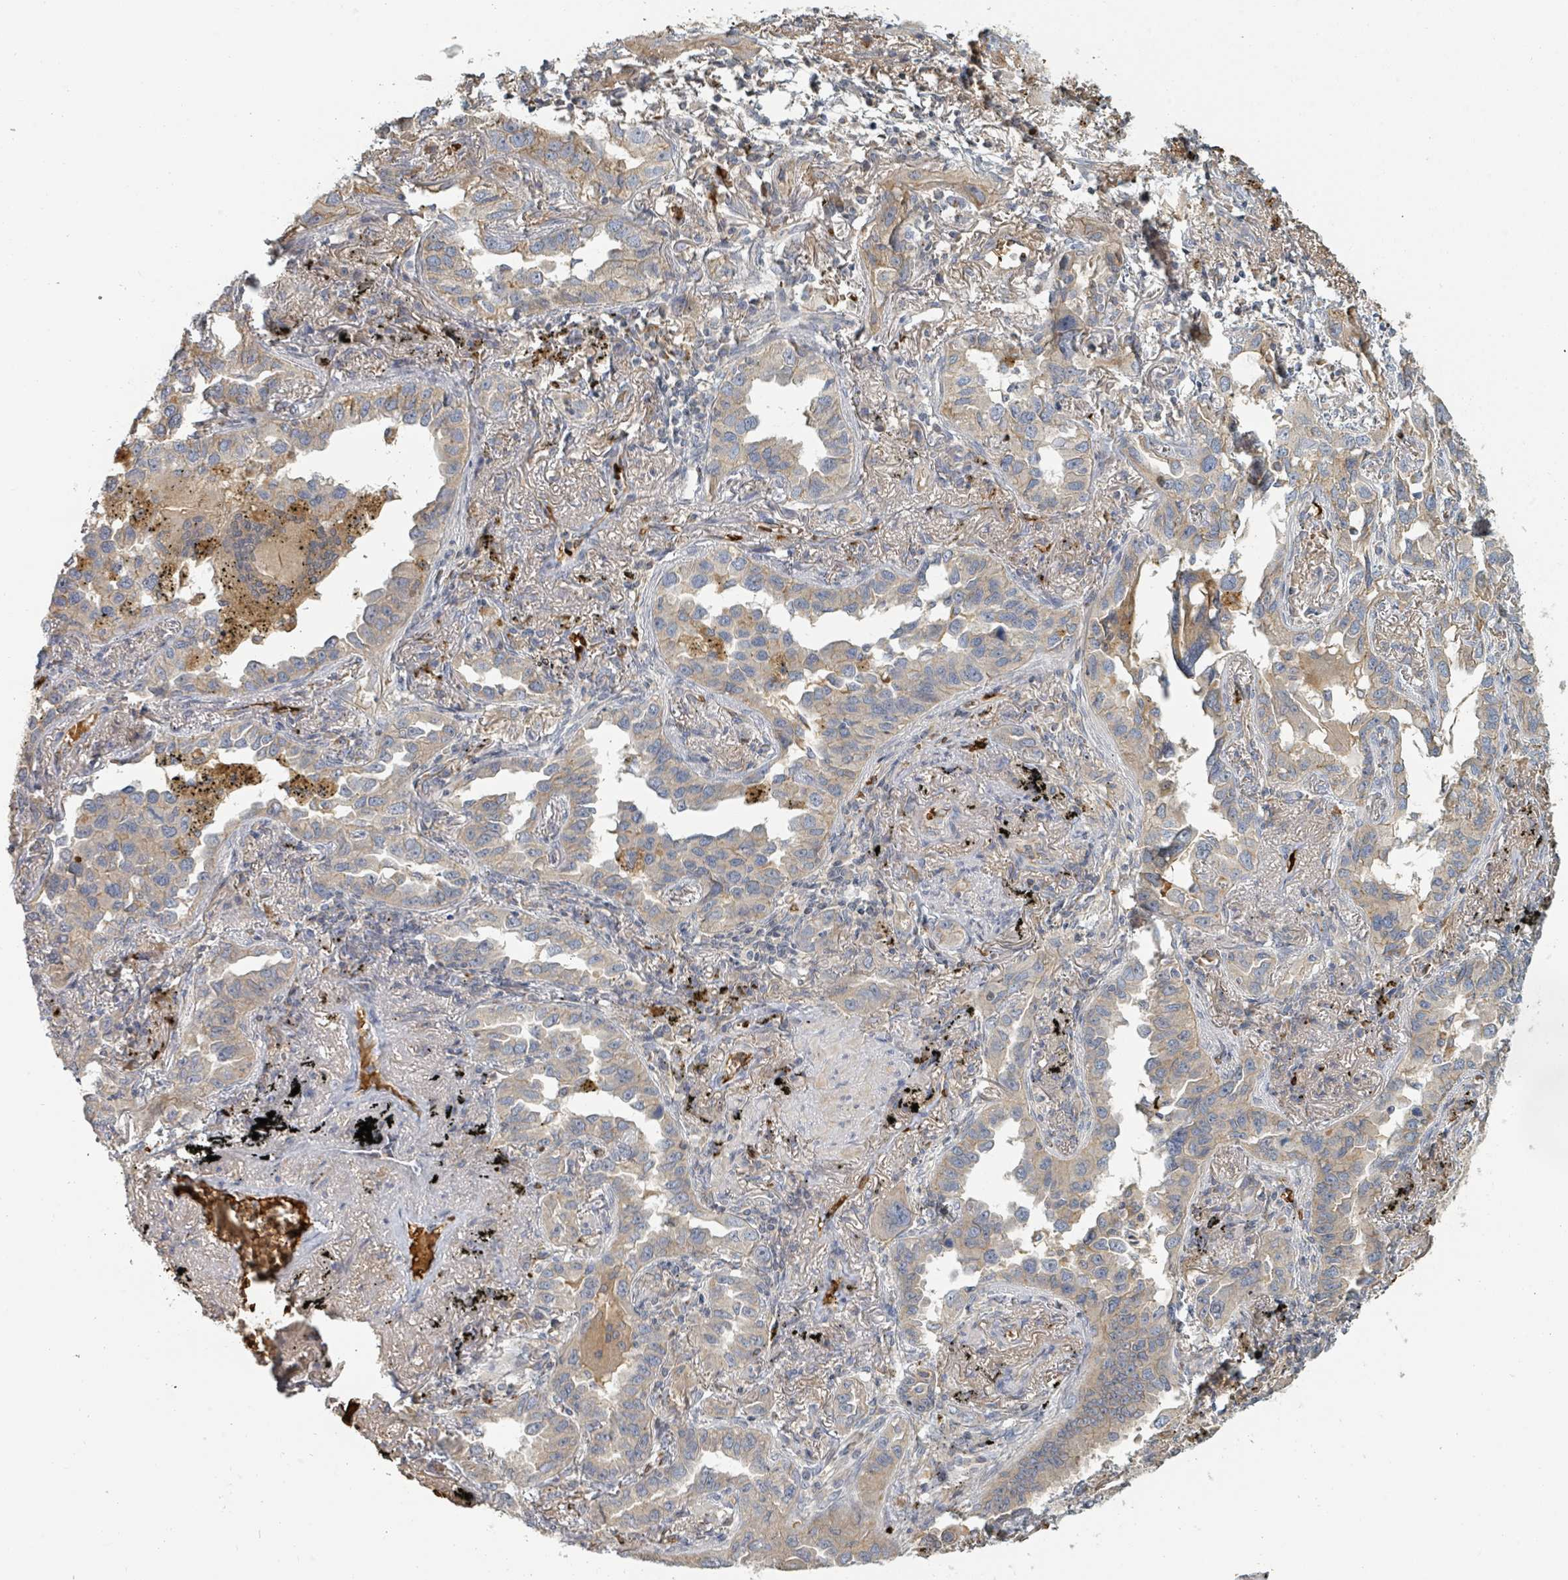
{"staining": {"intensity": "weak", "quantity": "25%-75%", "location": "cytoplasmic/membranous"}, "tissue": "lung cancer", "cell_type": "Tumor cells", "image_type": "cancer", "snomed": [{"axis": "morphology", "description": "Adenocarcinoma, NOS"}, {"axis": "topography", "description": "Lung"}], "caption": "Immunohistochemical staining of human lung cancer (adenocarcinoma) displays low levels of weak cytoplasmic/membranous protein positivity in about 25%-75% of tumor cells. (Stains: DAB (3,3'-diaminobenzidine) in brown, nuclei in blue, Microscopy: brightfield microscopy at high magnification).", "gene": "TRPC4AP", "patient": {"sex": "male", "age": 67}}